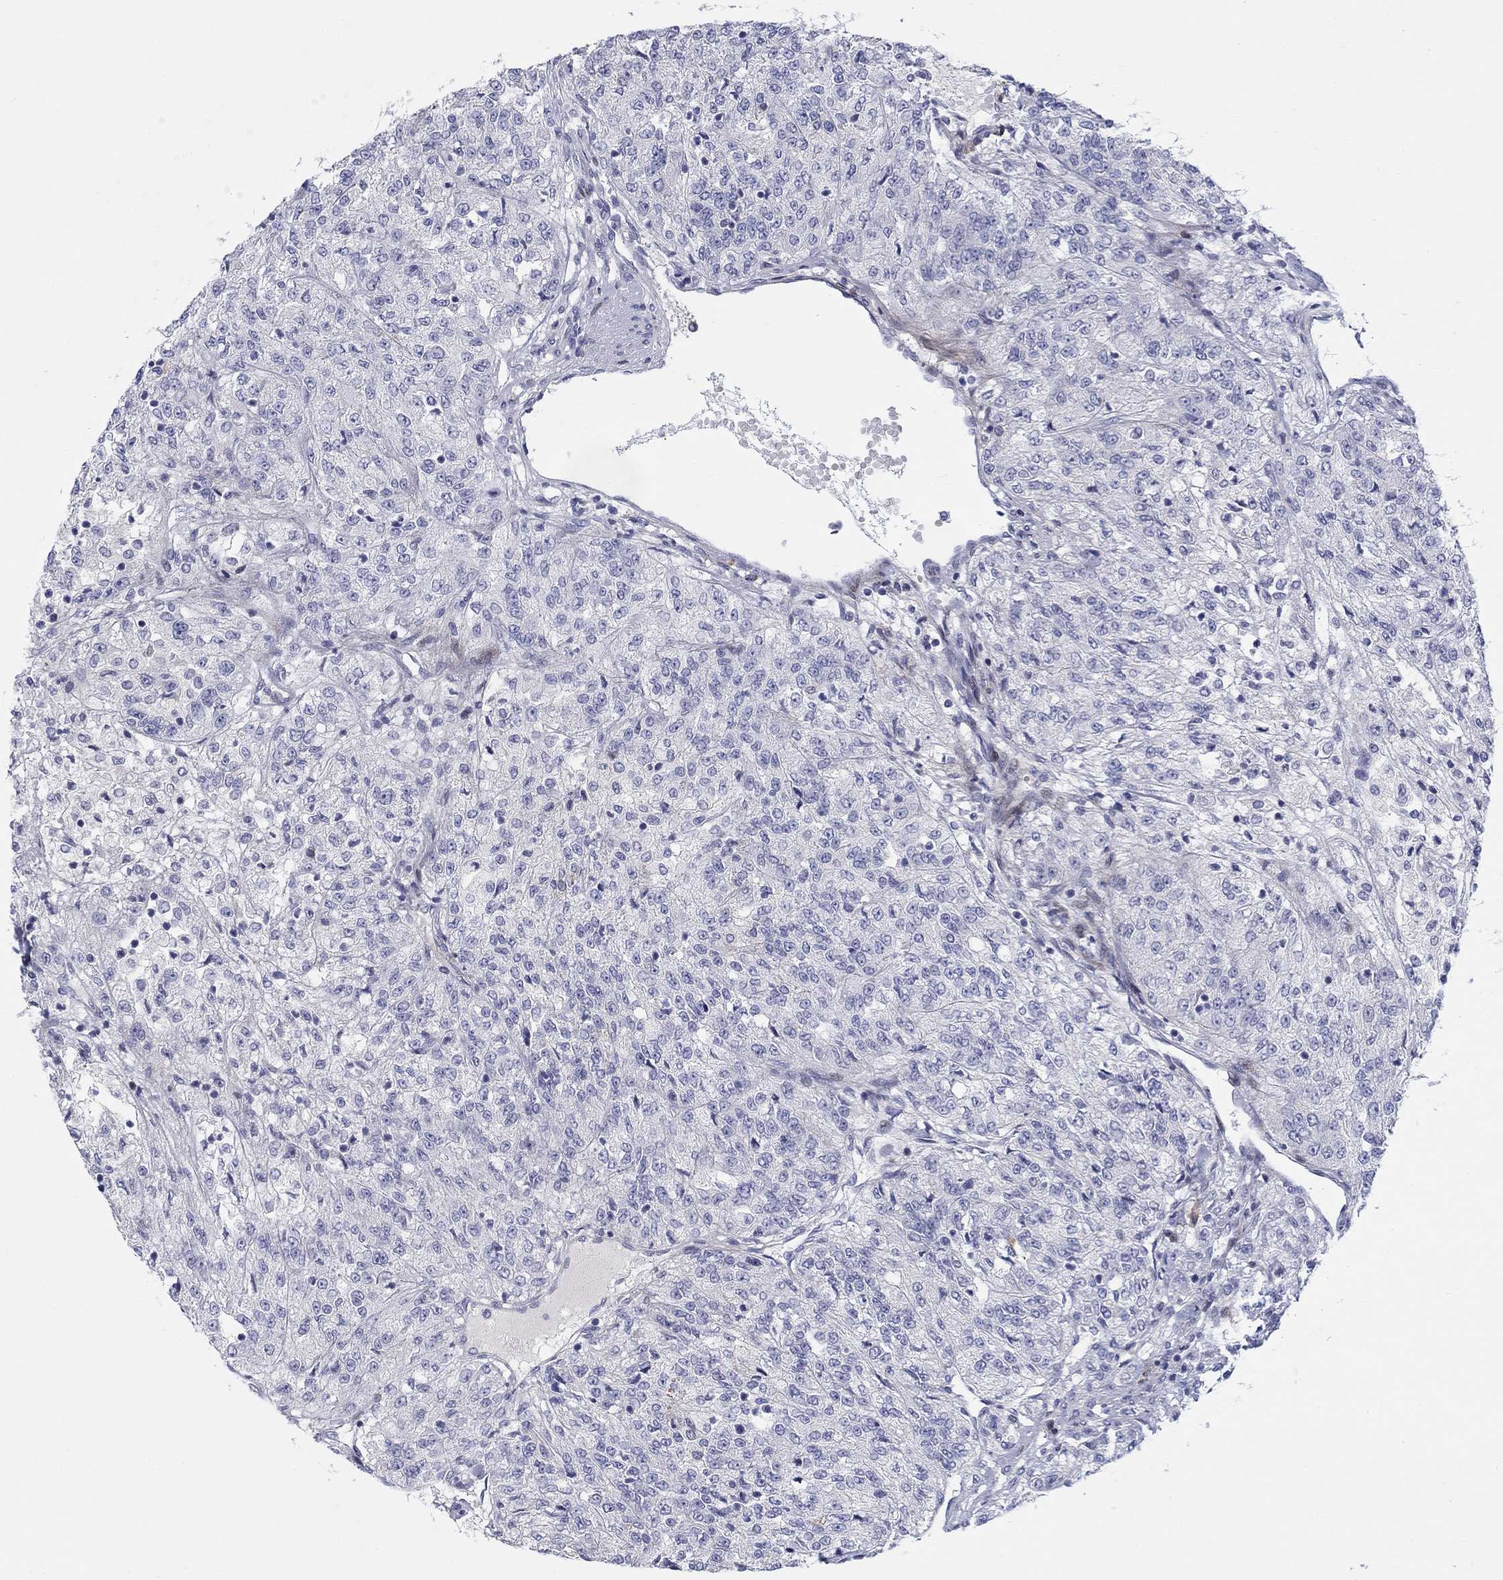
{"staining": {"intensity": "negative", "quantity": "none", "location": "none"}, "tissue": "renal cancer", "cell_type": "Tumor cells", "image_type": "cancer", "snomed": [{"axis": "morphology", "description": "Adenocarcinoma, NOS"}, {"axis": "topography", "description": "Kidney"}], "caption": "A photomicrograph of human renal adenocarcinoma is negative for staining in tumor cells.", "gene": "ARHGAP36", "patient": {"sex": "female", "age": 63}}